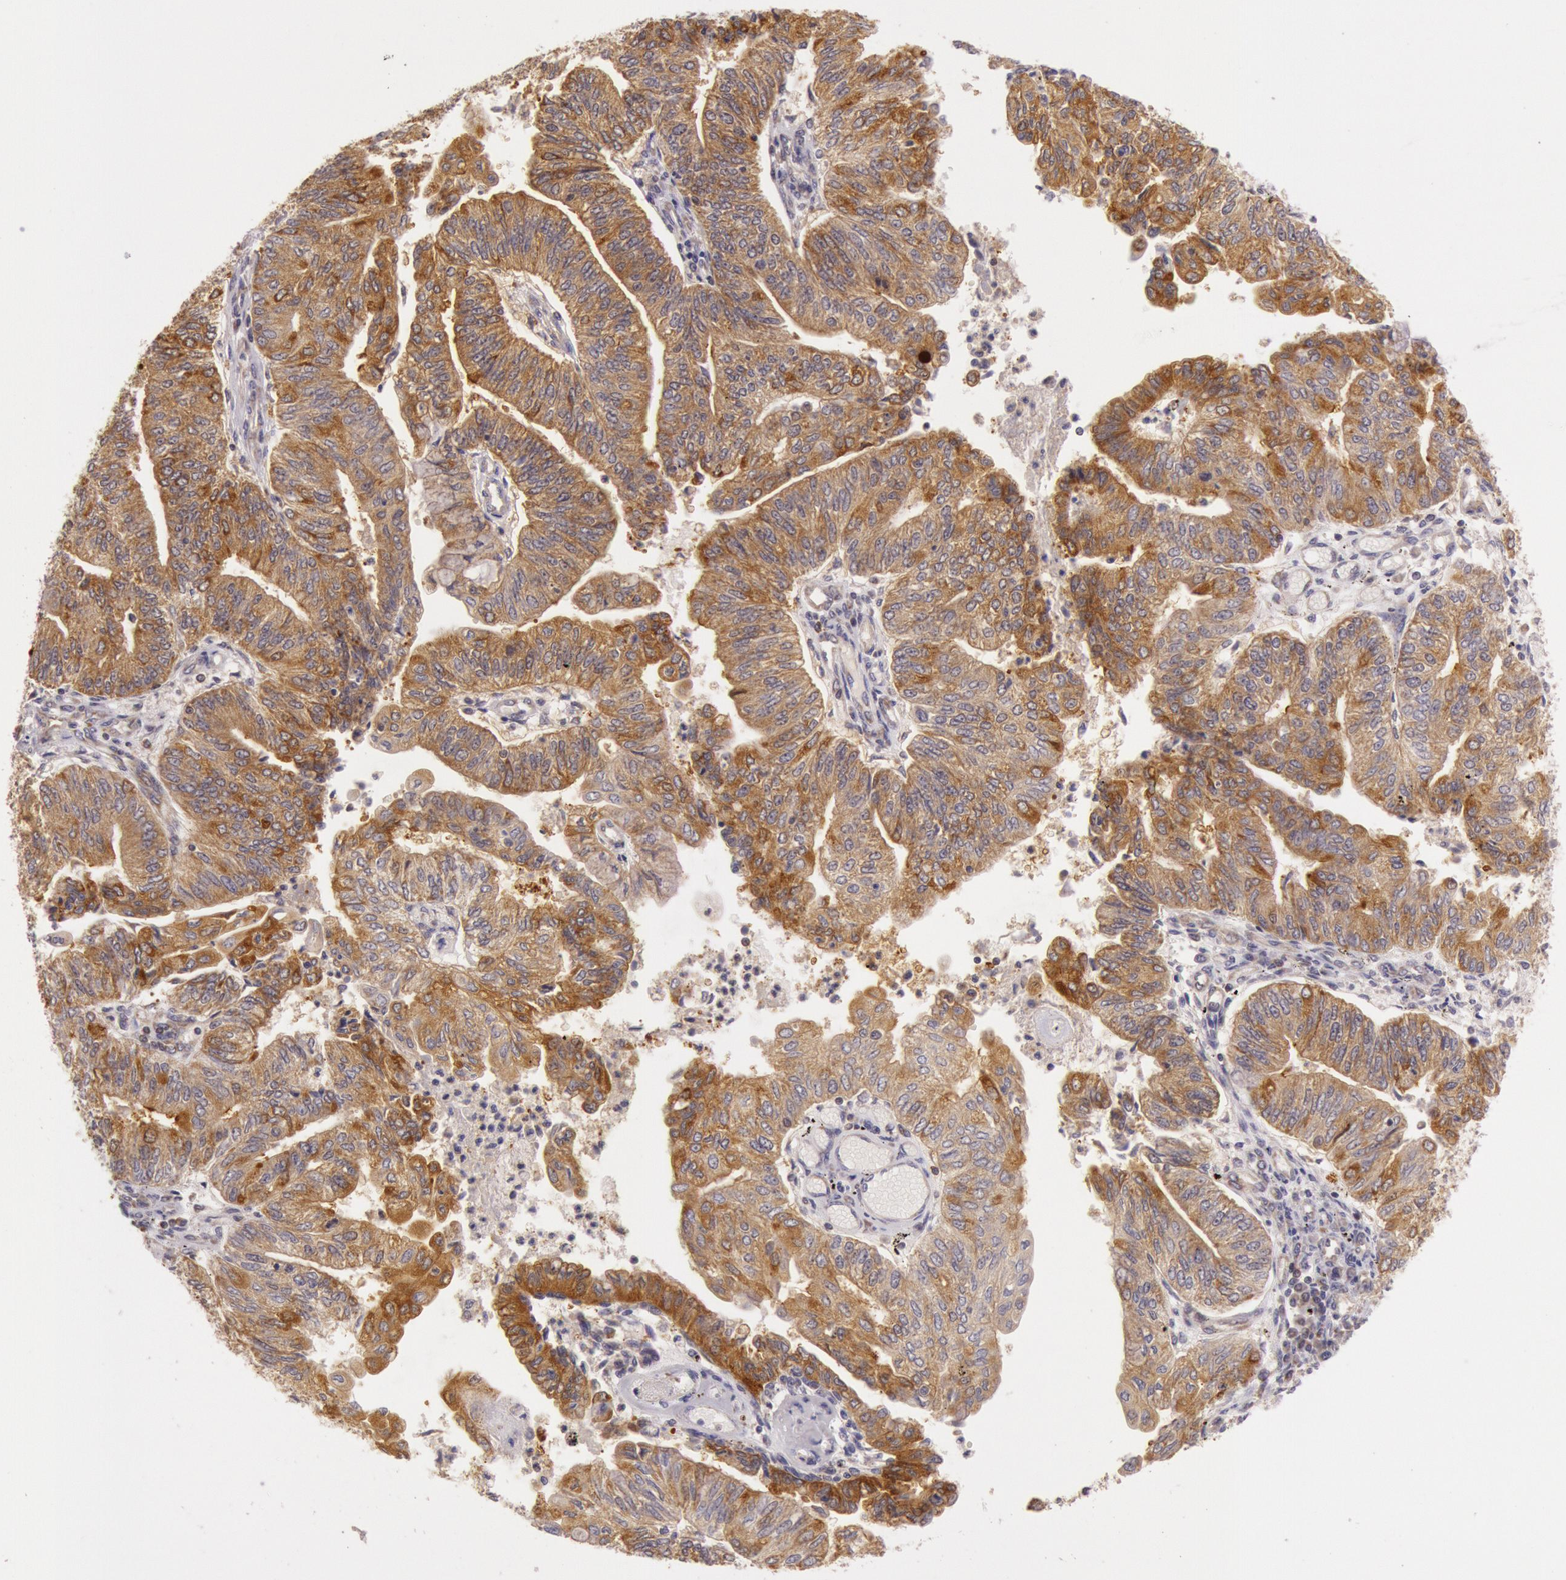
{"staining": {"intensity": "strong", "quantity": ">75%", "location": "cytoplasmic/membranous"}, "tissue": "endometrial cancer", "cell_type": "Tumor cells", "image_type": "cancer", "snomed": [{"axis": "morphology", "description": "Adenocarcinoma, NOS"}, {"axis": "topography", "description": "Endometrium"}], "caption": "A brown stain shows strong cytoplasmic/membranous expression of a protein in endometrial adenocarcinoma tumor cells. (Stains: DAB in brown, nuclei in blue, Microscopy: brightfield microscopy at high magnification).", "gene": "CDK16", "patient": {"sex": "female", "age": 59}}